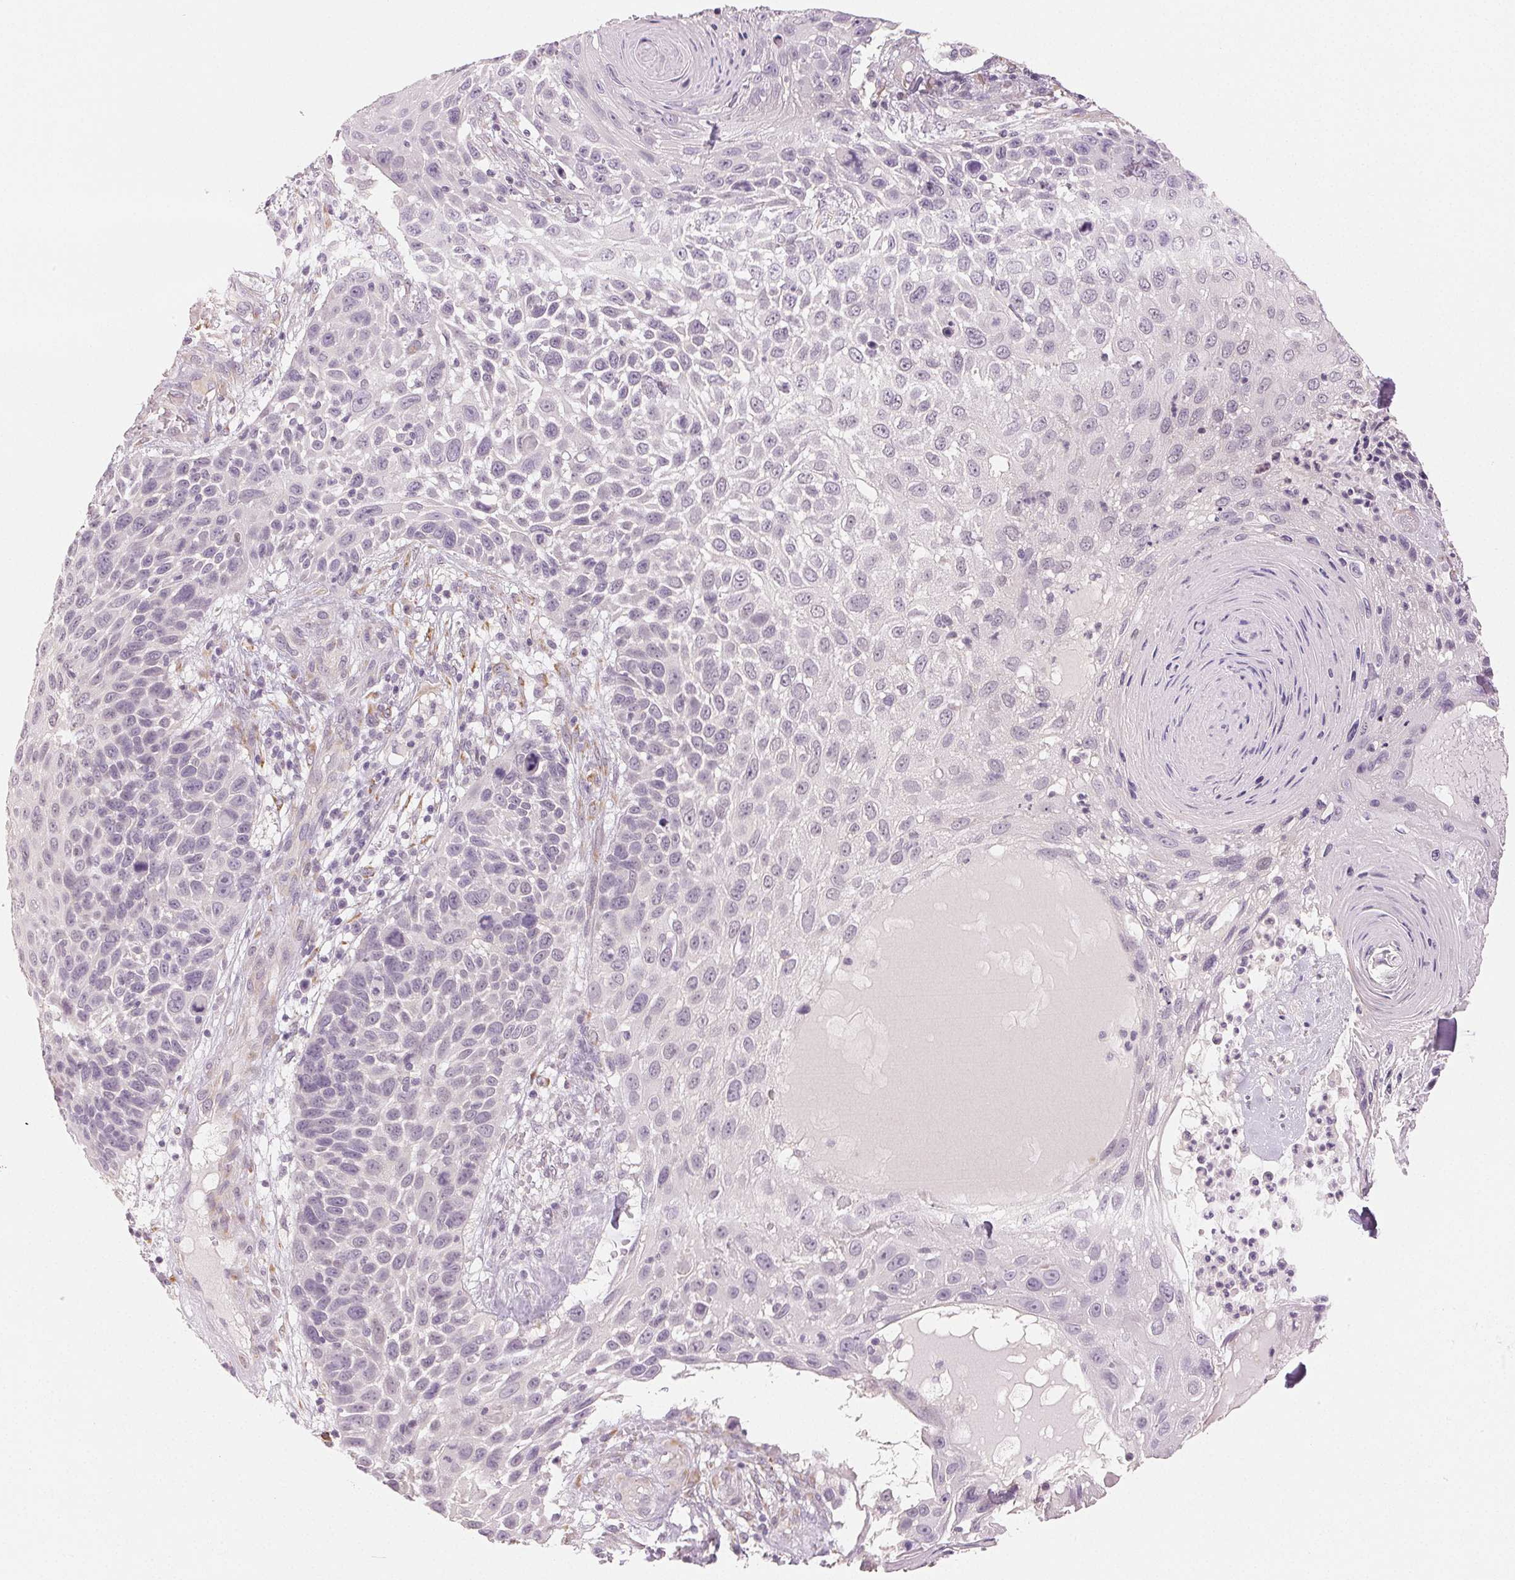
{"staining": {"intensity": "negative", "quantity": "none", "location": "none"}, "tissue": "skin cancer", "cell_type": "Tumor cells", "image_type": "cancer", "snomed": [{"axis": "morphology", "description": "Squamous cell carcinoma, NOS"}, {"axis": "topography", "description": "Skin"}], "caption": "A photomicrograph of human skin cancer is negative for staining in tumor cells.", "gene": "MAP1LC3A", "patient": {"sex": "male", "age": 92}}